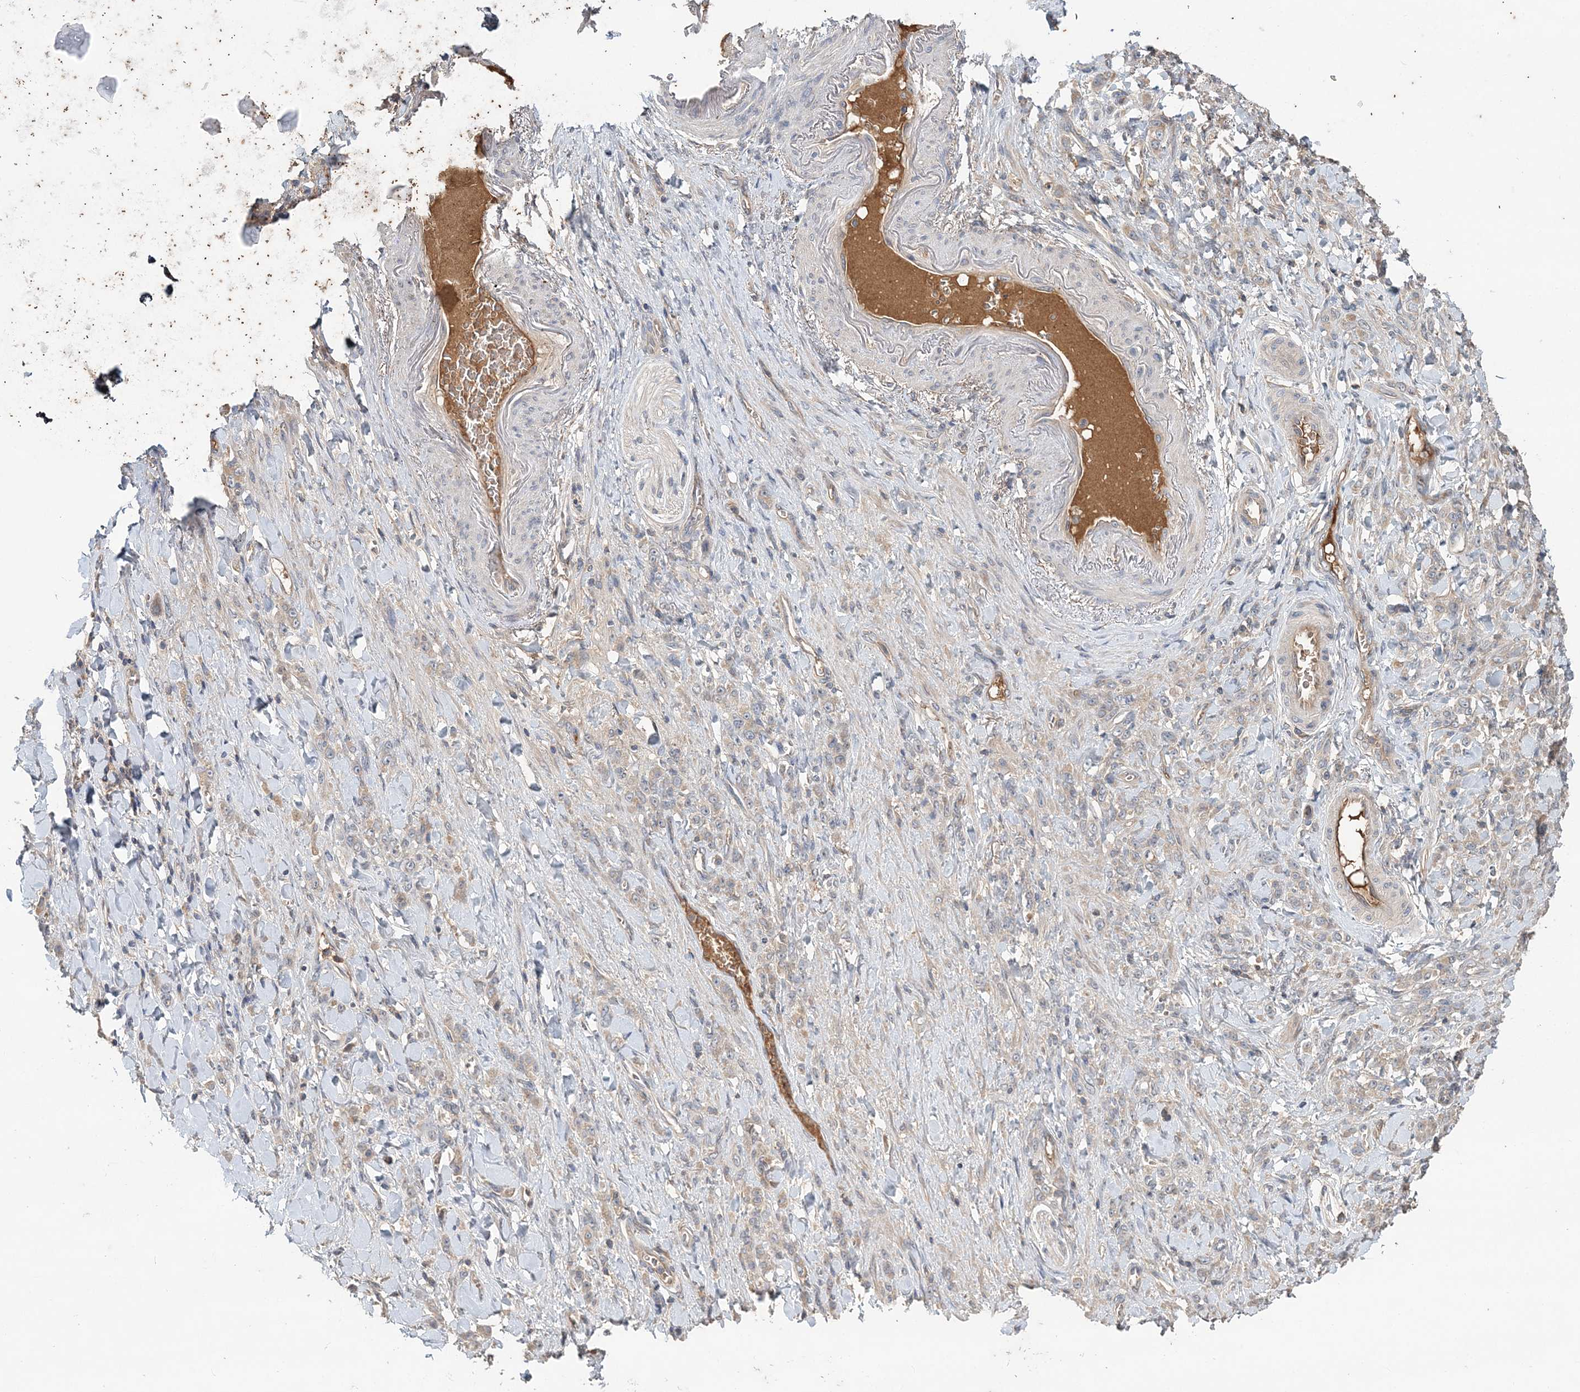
{"staining": {"intensity": "weak", "quantity": "25%-75%", "location": "cytoplasmic/membranous"}, "tissue": "stomach cancer", "cell_type": "Tumor cells", "image_type": "cancer", "snomed": [{"axis": "morphology", "description": "Normal tissue, NOS"}, {"axis": "morphology", "description": "Adenocarcinoma, NOS"}, {"axis": "topography", "description": "Stomach"}], "caption": "Weak cytoplasmic/membranous expression is seen in approximately 25%-75% of tumor cells in stomach cancer.", "gene": "SYCP3", "patient": {"sex": "male", "age": 82}}